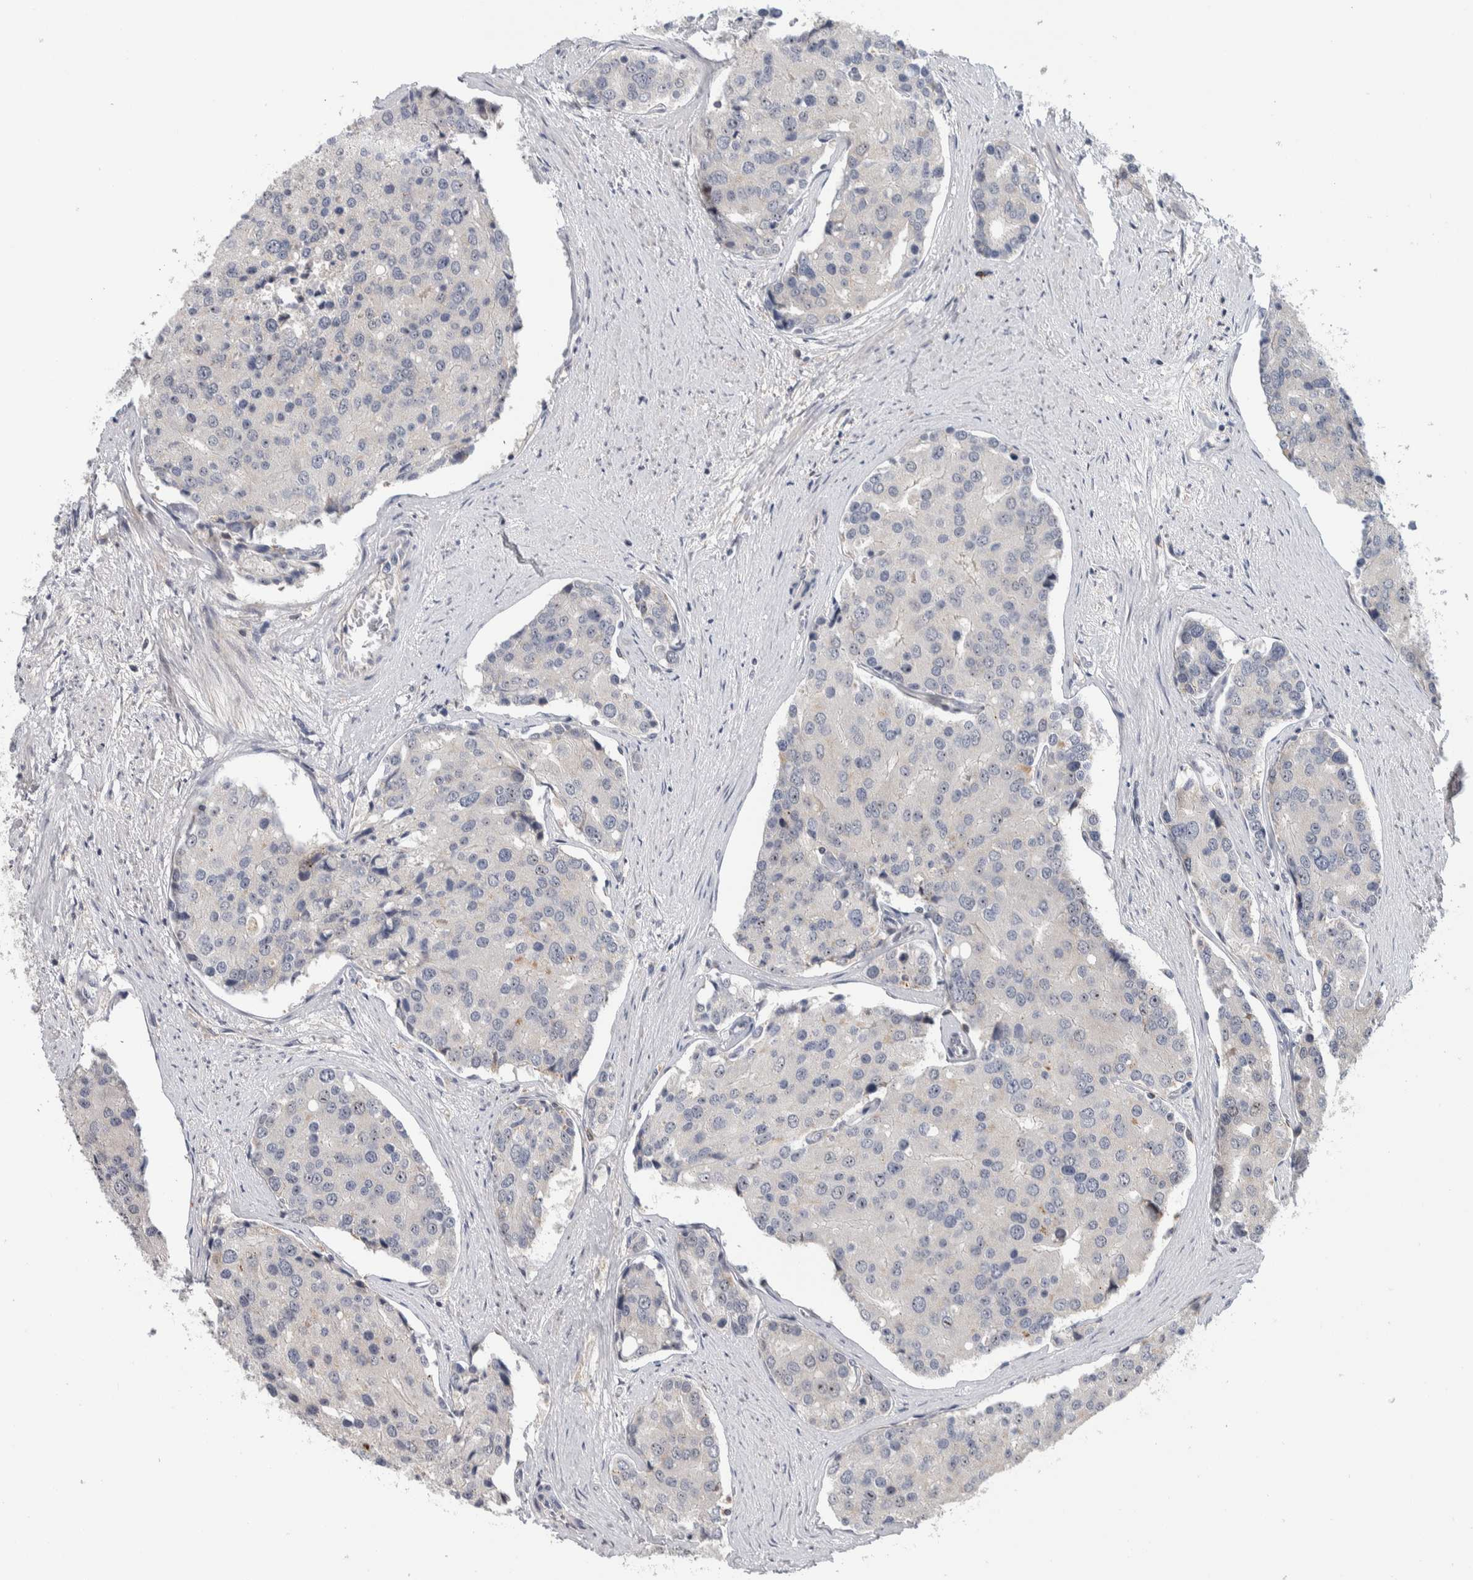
{"staining": {"intensity": "negative", "quantity": "none", "location": "none"}, "tissue": "prostate cancer", "cell_type": "Tumor cells", "image_type": "cancer", "snomed": [{"axis": "morphology", "description": "Adenocarcinoma, High grade"}, {"axis": "topography", "description": "Prostate"}], "caption": "Prostate cancer was stained to show a protein in brown. There is no significant staining in tumor cells.", "gene": "PRRG4", "patient": {"sex": "male", "age": 50}}